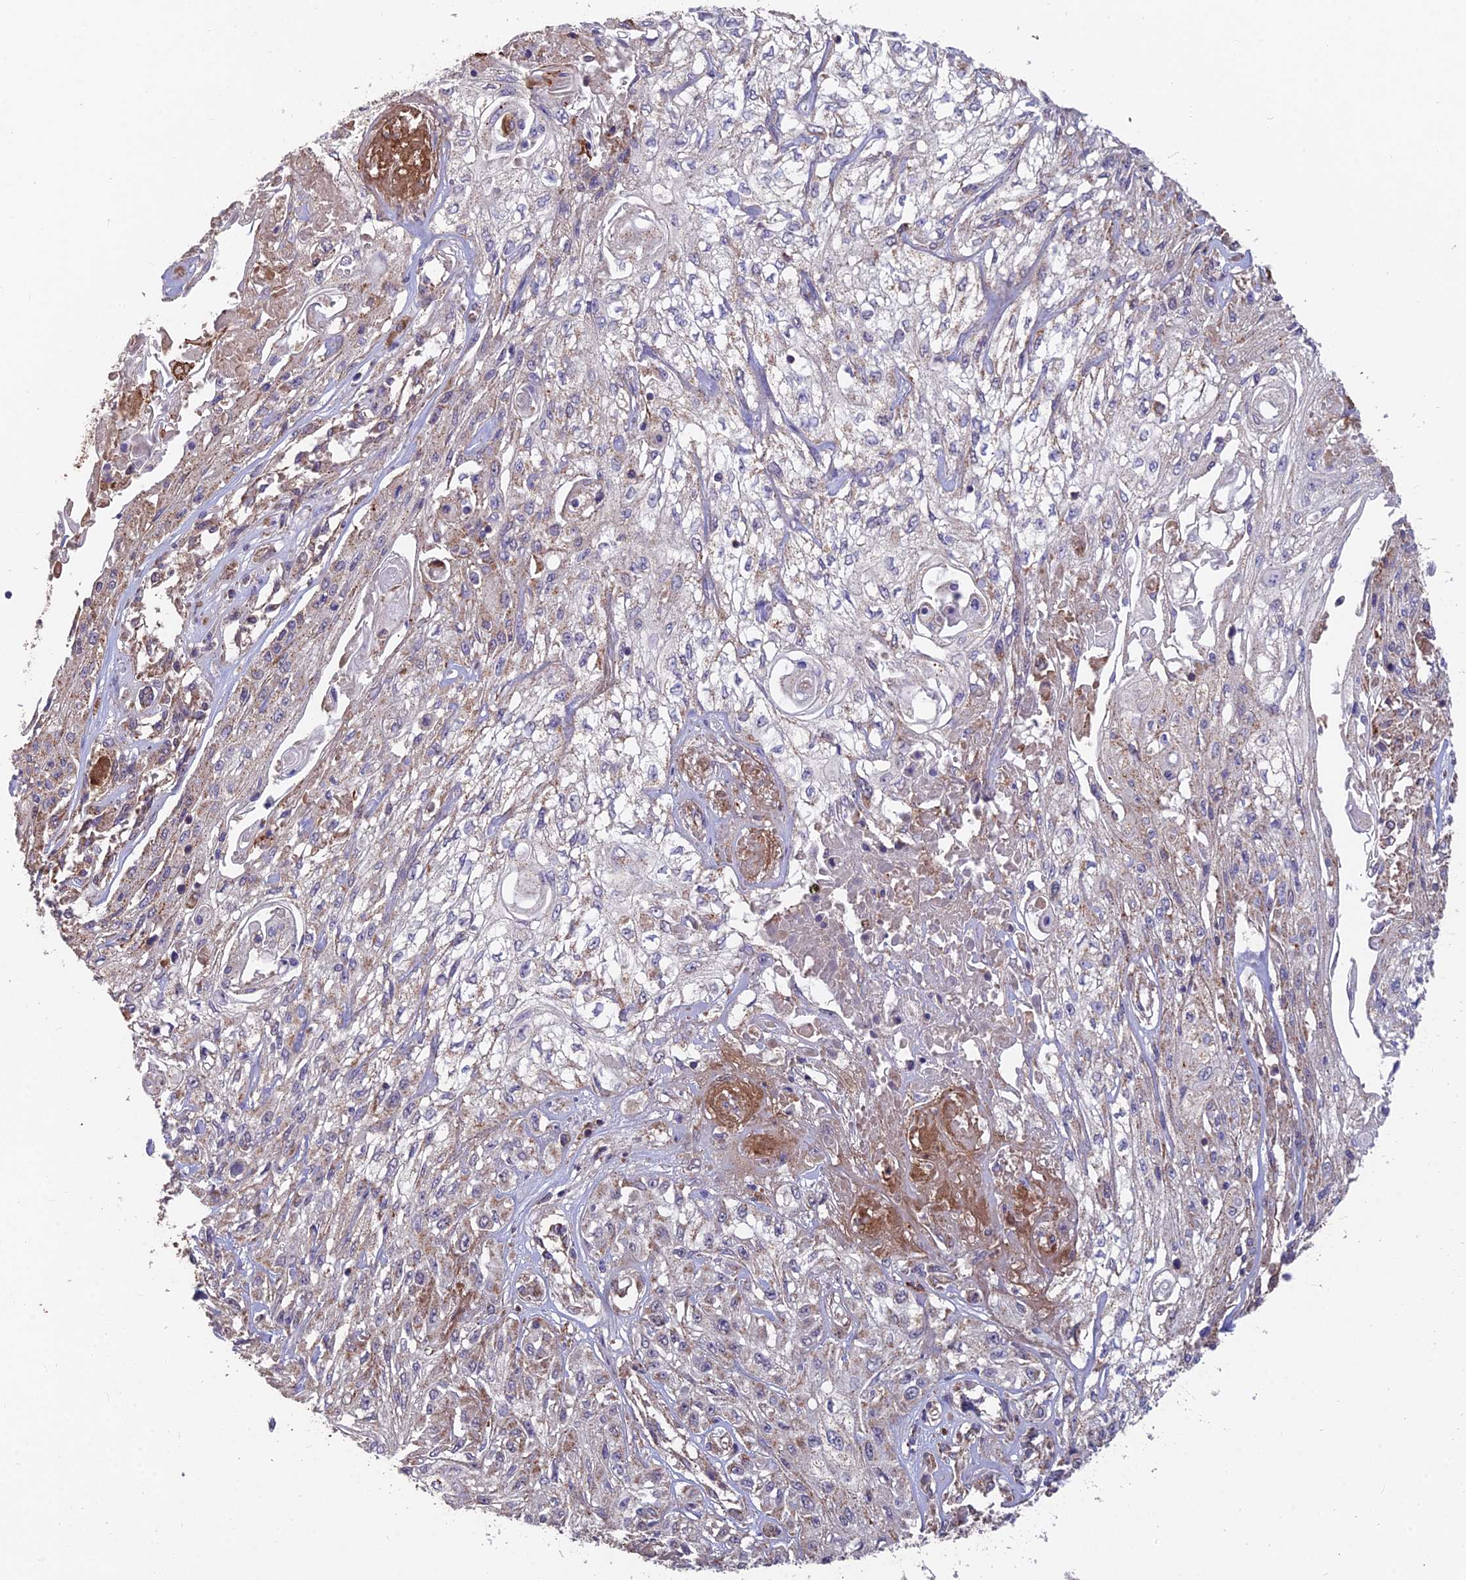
{"staining": {"intensity": "moderate", "quantity": "<25%", "location": "cytoplasmic/membranous"}, "tissue": "skin cancer", "cell_type": "Tumor cells", "image_type": "cancer", "snomed": [{"axis": "morphology", "description": "Squamous cell carcinoma, NOS"}, {"axis": "morphology", "description": "Squamous cell carcinoma, metastatic, NOS"}, {"axis": "topography", "description": "Skin"}, {"axis": "topography", "description": "Lymph node"}], "caption": "A high-resolution image shows immunohistochemistry staining of skin squamous cell carcinoma, which reveals moderate cytoplasmic/membranous expression in about <25% of tumor cells.", "gene": "IFT22", "patient": {"sex": "male", "age": 75}}